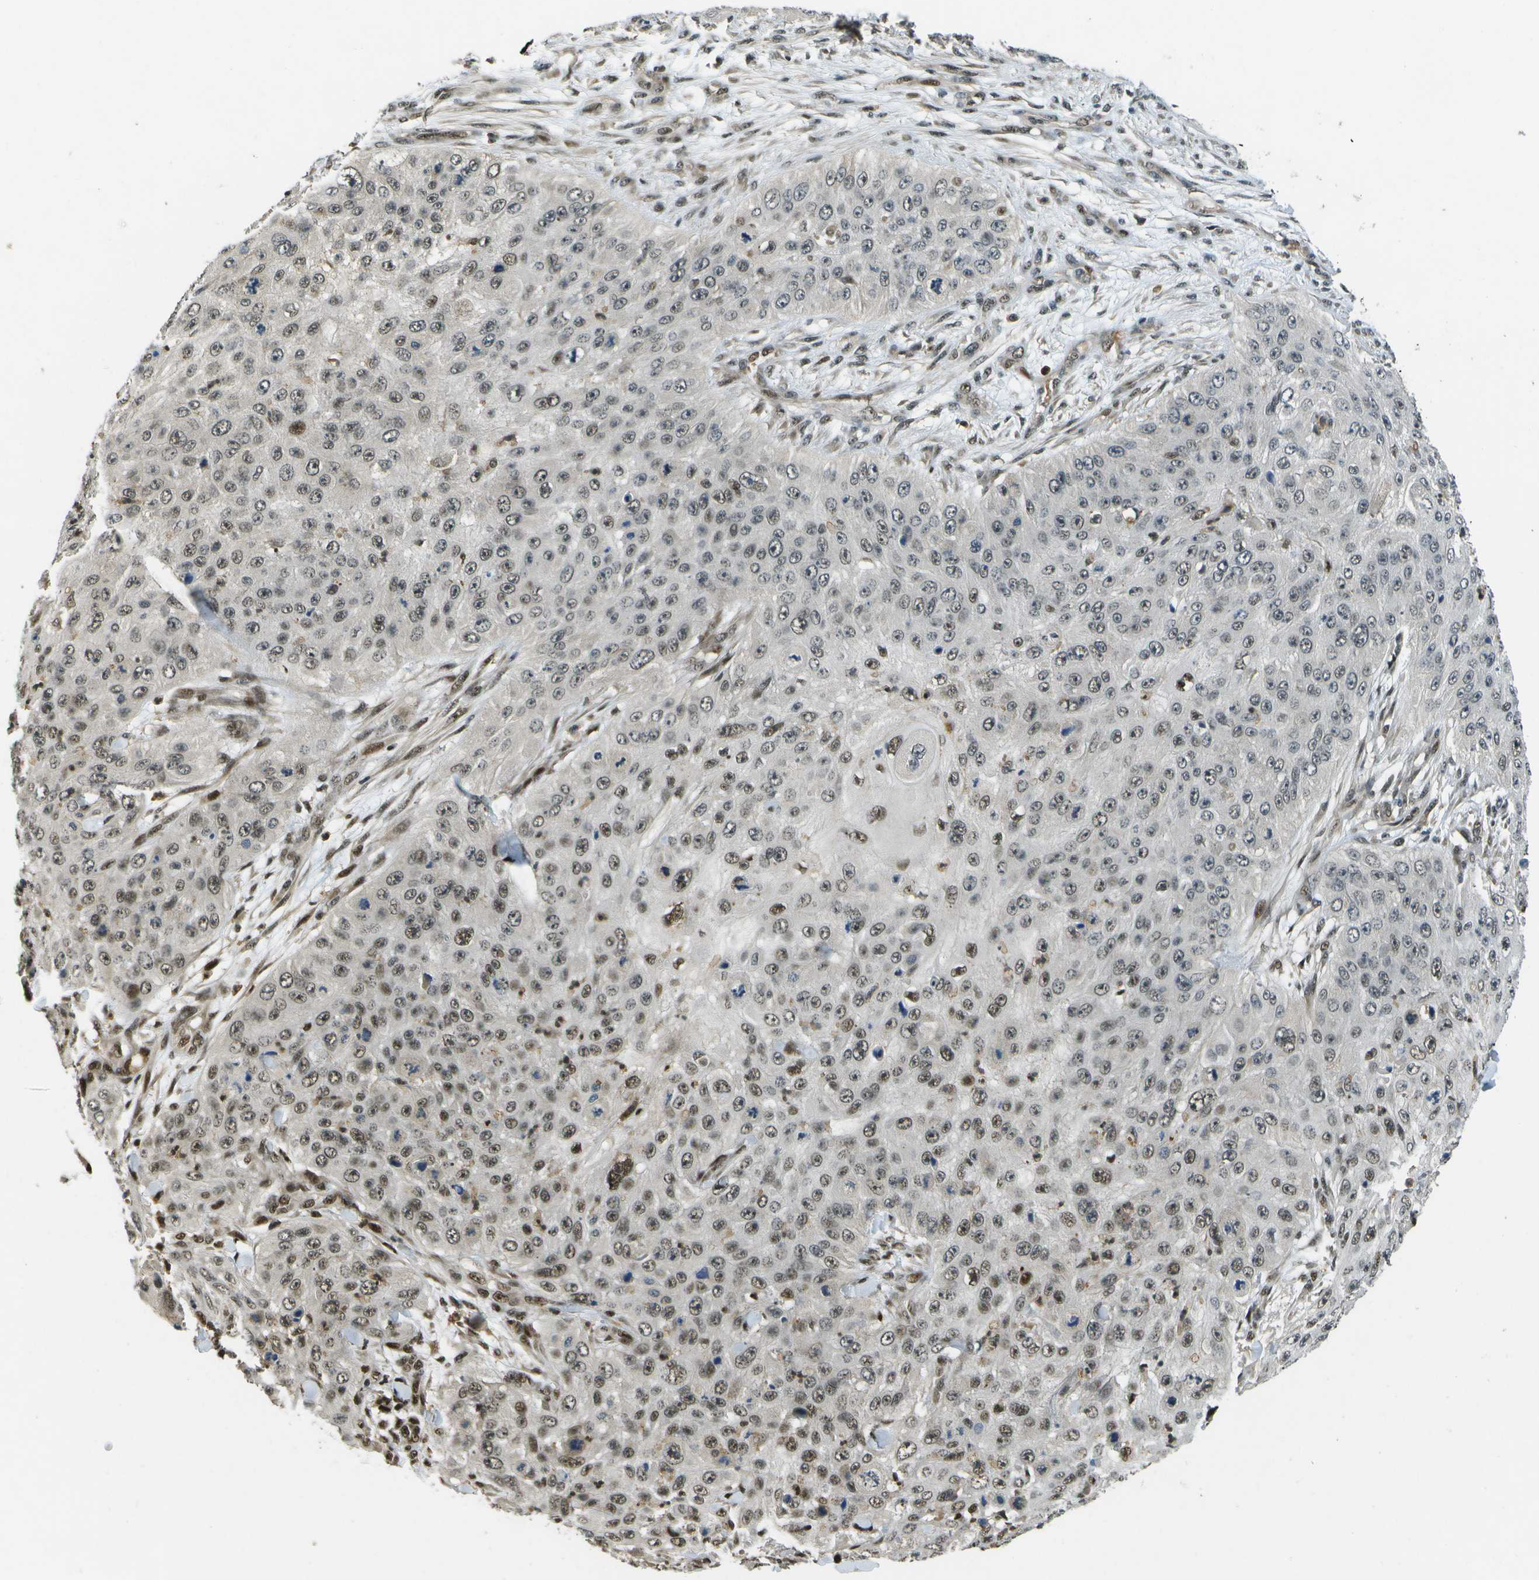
{"staining": {"intensity": "moderate", "quantity": "25%-75%", "location": "nuclear"}, "tissue": "skin cancer", "cell_type": "Tumor cells", "image_type": "cancer", "snomed": [{"axis": "morphology", "description": "Squamous cell carcinoma, NOS"}, {"axis": "topography", "description": "Skin"}], "caption": "An image of squamous cell carcinoma (skin) stained for a protein reveals moderate nuclear brown staining in tumor cells. The staining was performed using DAB (3,3'-diaminobenzidine), with brown indicating positive protein expression. Nuclei are stained blue with hematoxylin.", "gene": "GANC", "patient": {"sex": "female", "age": 80}}